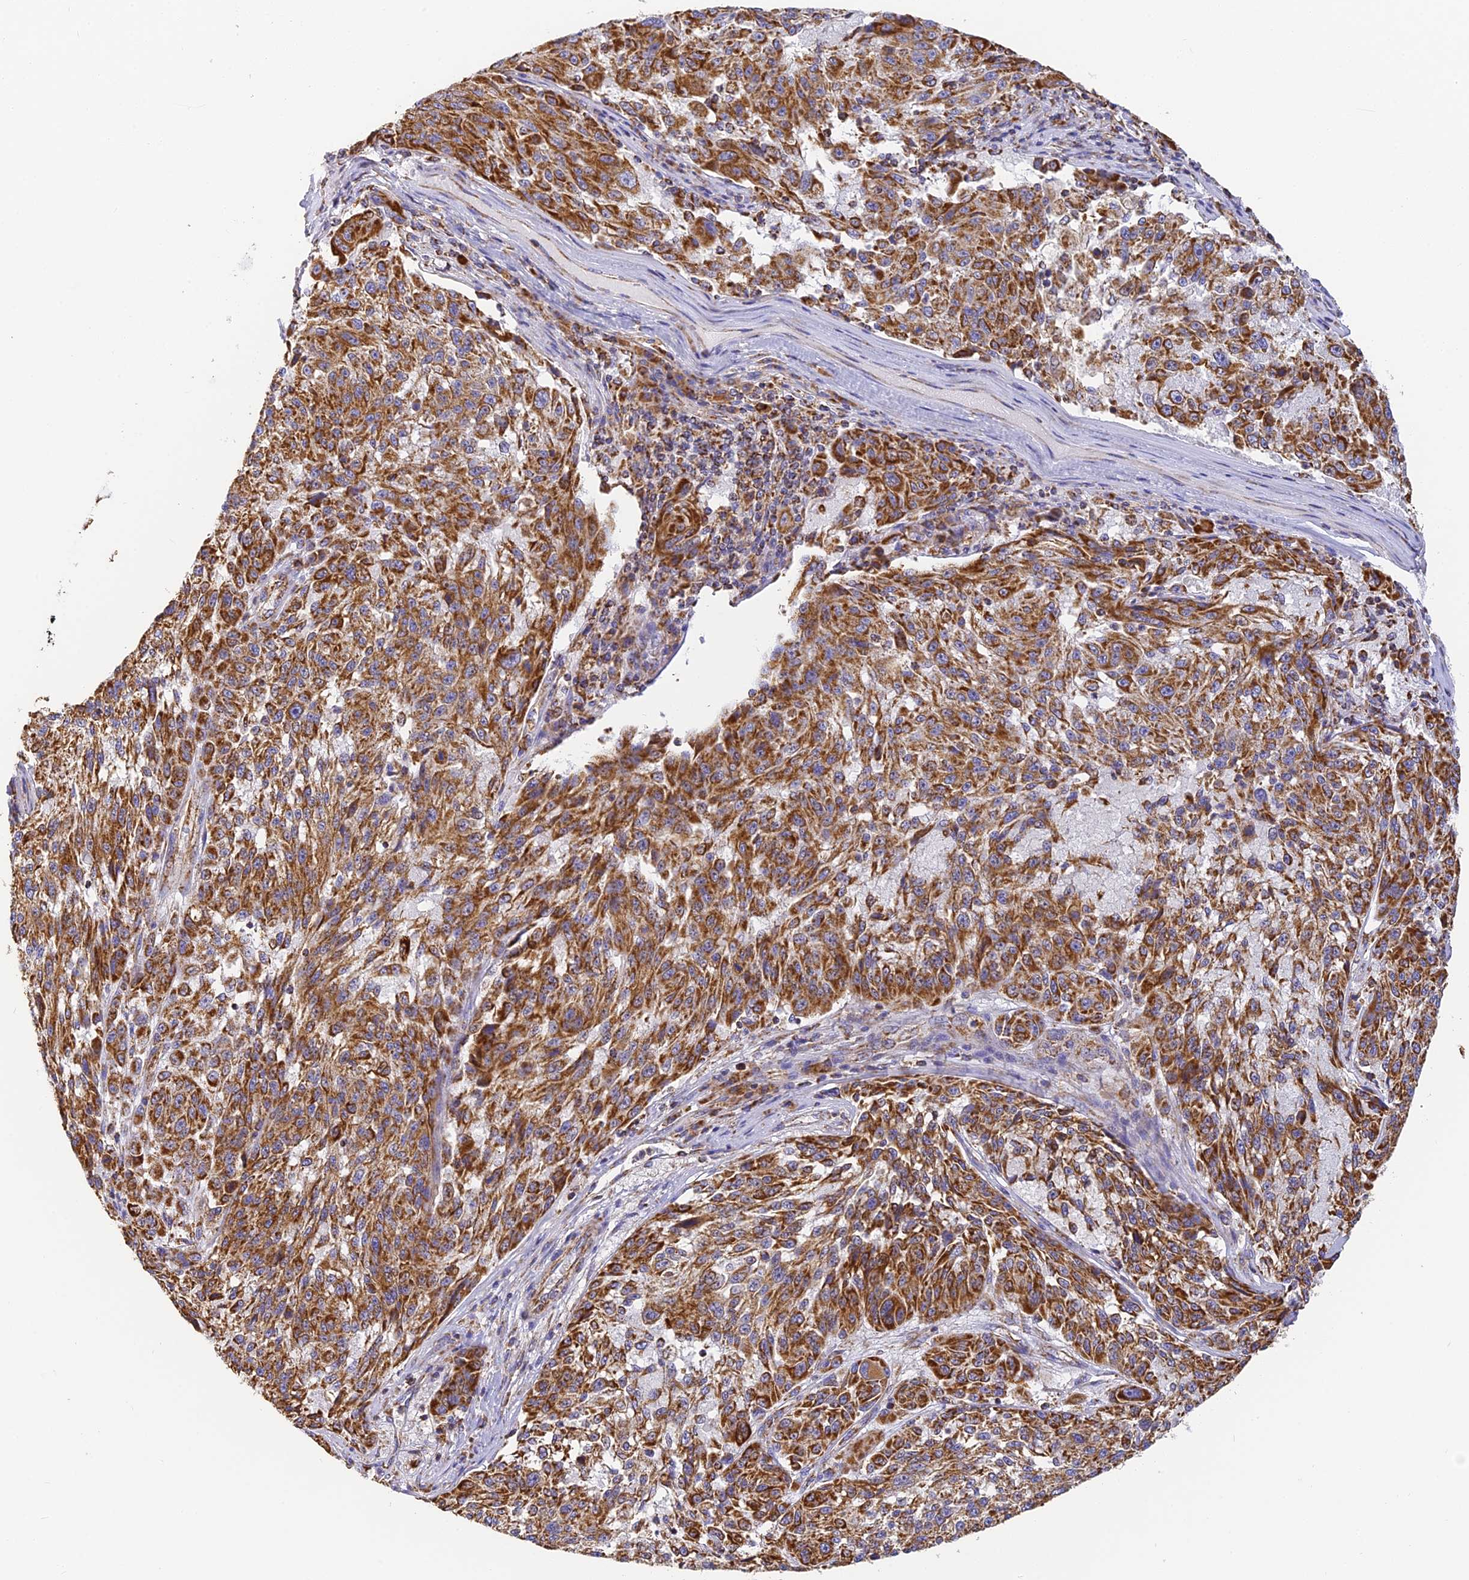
{"staining": {"intensity": "strong", "quantity": ">75%", "location": "cytoplasmic/membranous"}, "tissue": "melanoma", "cell_type": "Tumor cells", "image_type": "cancer", "snomed": [{"axis": "morphology", "description": "Malignant melanoma, NOS"}, {"axis": "topography", "description": "Skin"}], "caption": "Protein expression analysis of melanoma displays strong cytoplasmic/membranous expression in about >75% of tumor cells.", "gene": "COX6C", "patient": {"sex": "male", "age": 53}}